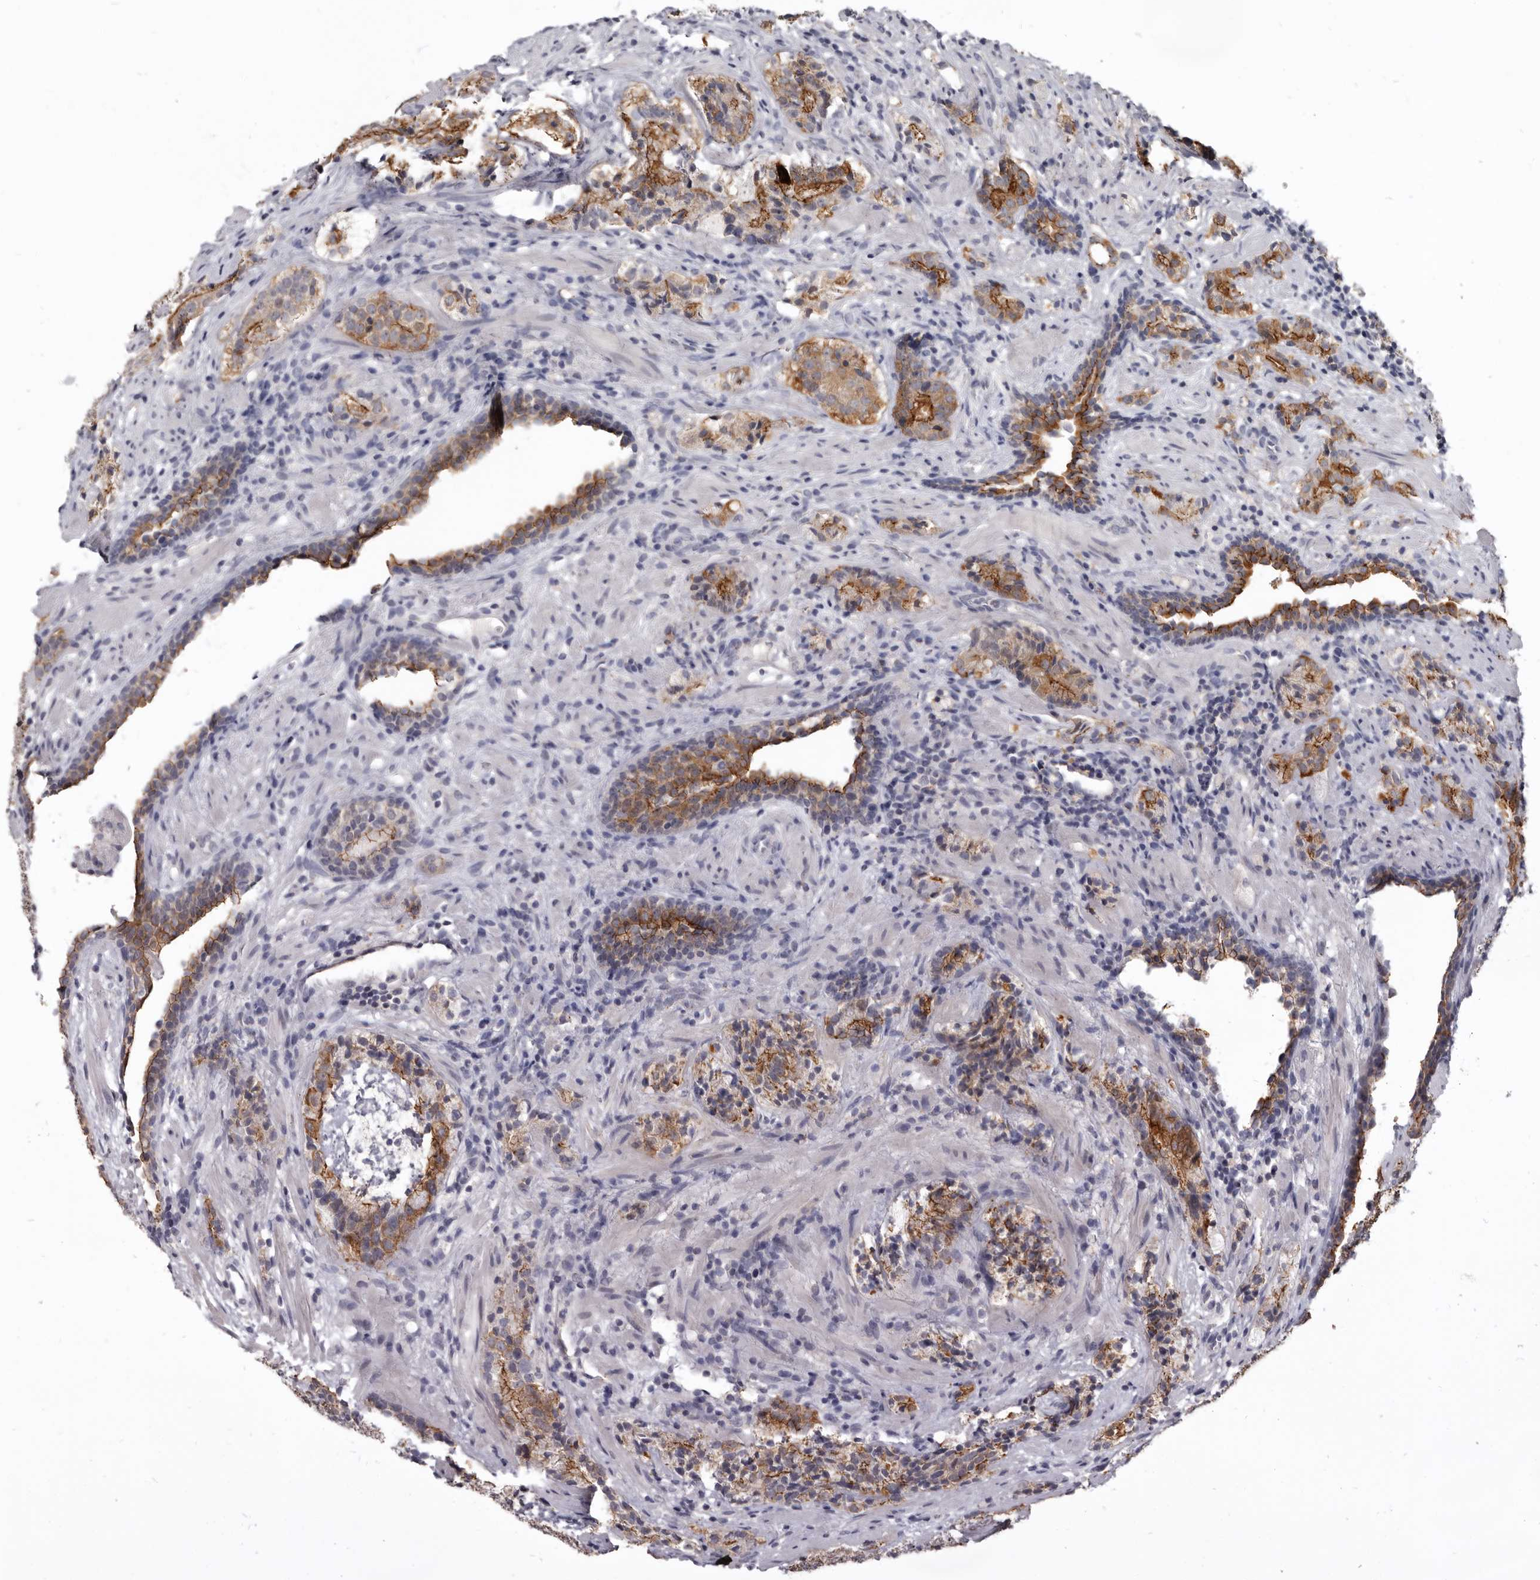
{"staining": {"intensity": "strong", "quantity": ">75%", "location": "cytoplasmic/membranous"}, "tissue": "prostate cancer", "cell_type": "Tumor cells", "image_type": "cancer", "snomed": [{"axis": "morphology", "description": "Adenocarcinoma, High grade"}, {"axis": "topography", "description": "Prostate"}], "caption": "Human prostate cancer stained with a protein marker displays strong staining in tumor cells.", "gene": "CGN", "patient": {"sex": "male", "age": 56}}